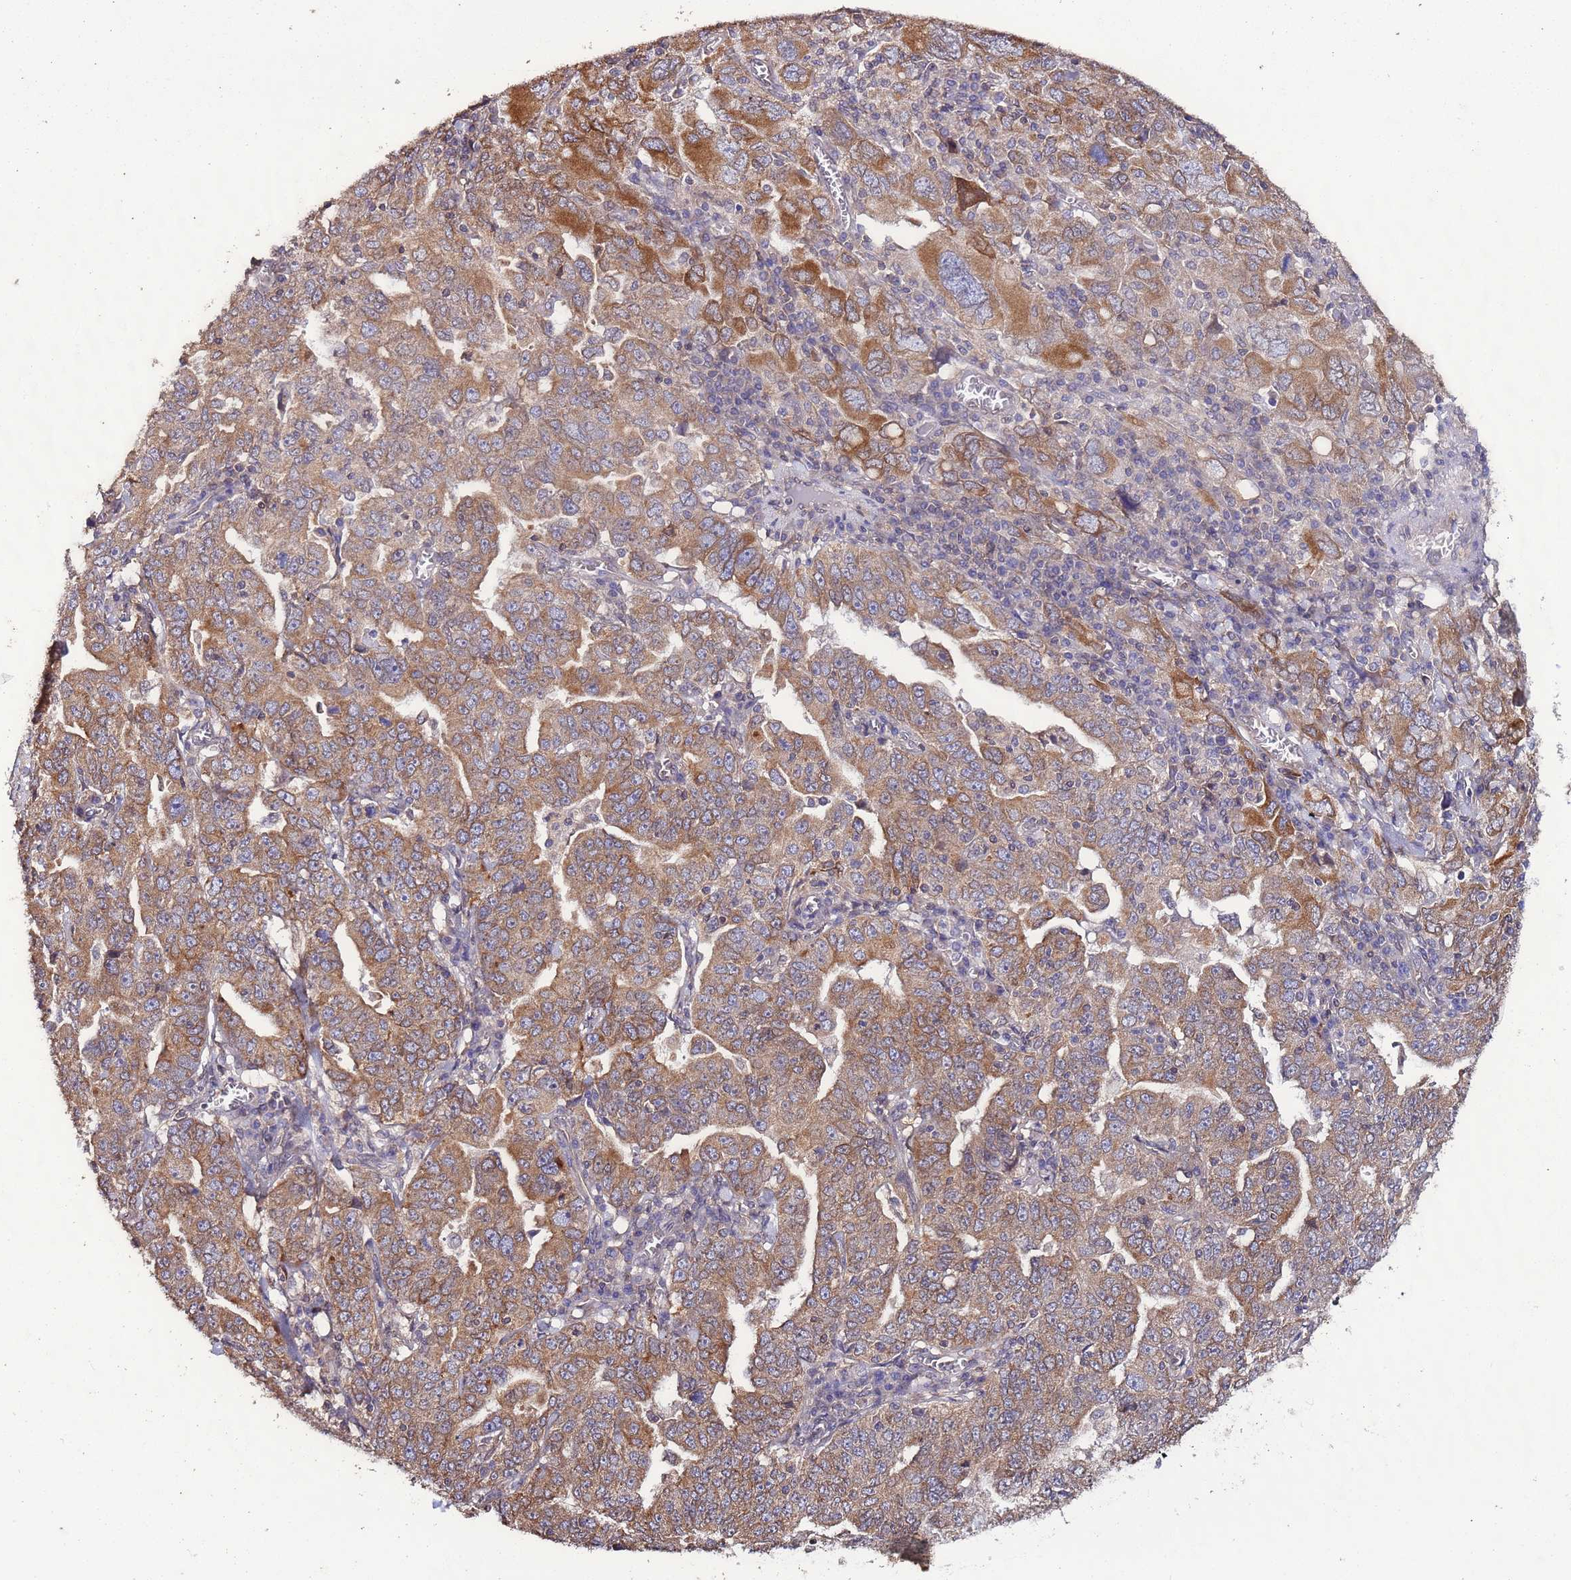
{"staining": {"intensity": "moderate", "quantity": ">75%", "location": "cytoplasmic/membranous"}, "tissue": "ovarian cancer", "cell_type": "Tumor cells", "image_type": "cancer", "snomed": [{"axis": "morphology", "description": "Carcinoma, endometroid"}, {"axis": "topography", "description": "Ovary"}], "caption": "Immunohistochemical staining of ovarian cancer (endometroid carcinoma) displays medium levels of moderate cytoplasmic/membranous positivity in approximately >75% of tumor cells.", "gene": "SLC41A3", "patient": {"sex": "female", "age": 62}}